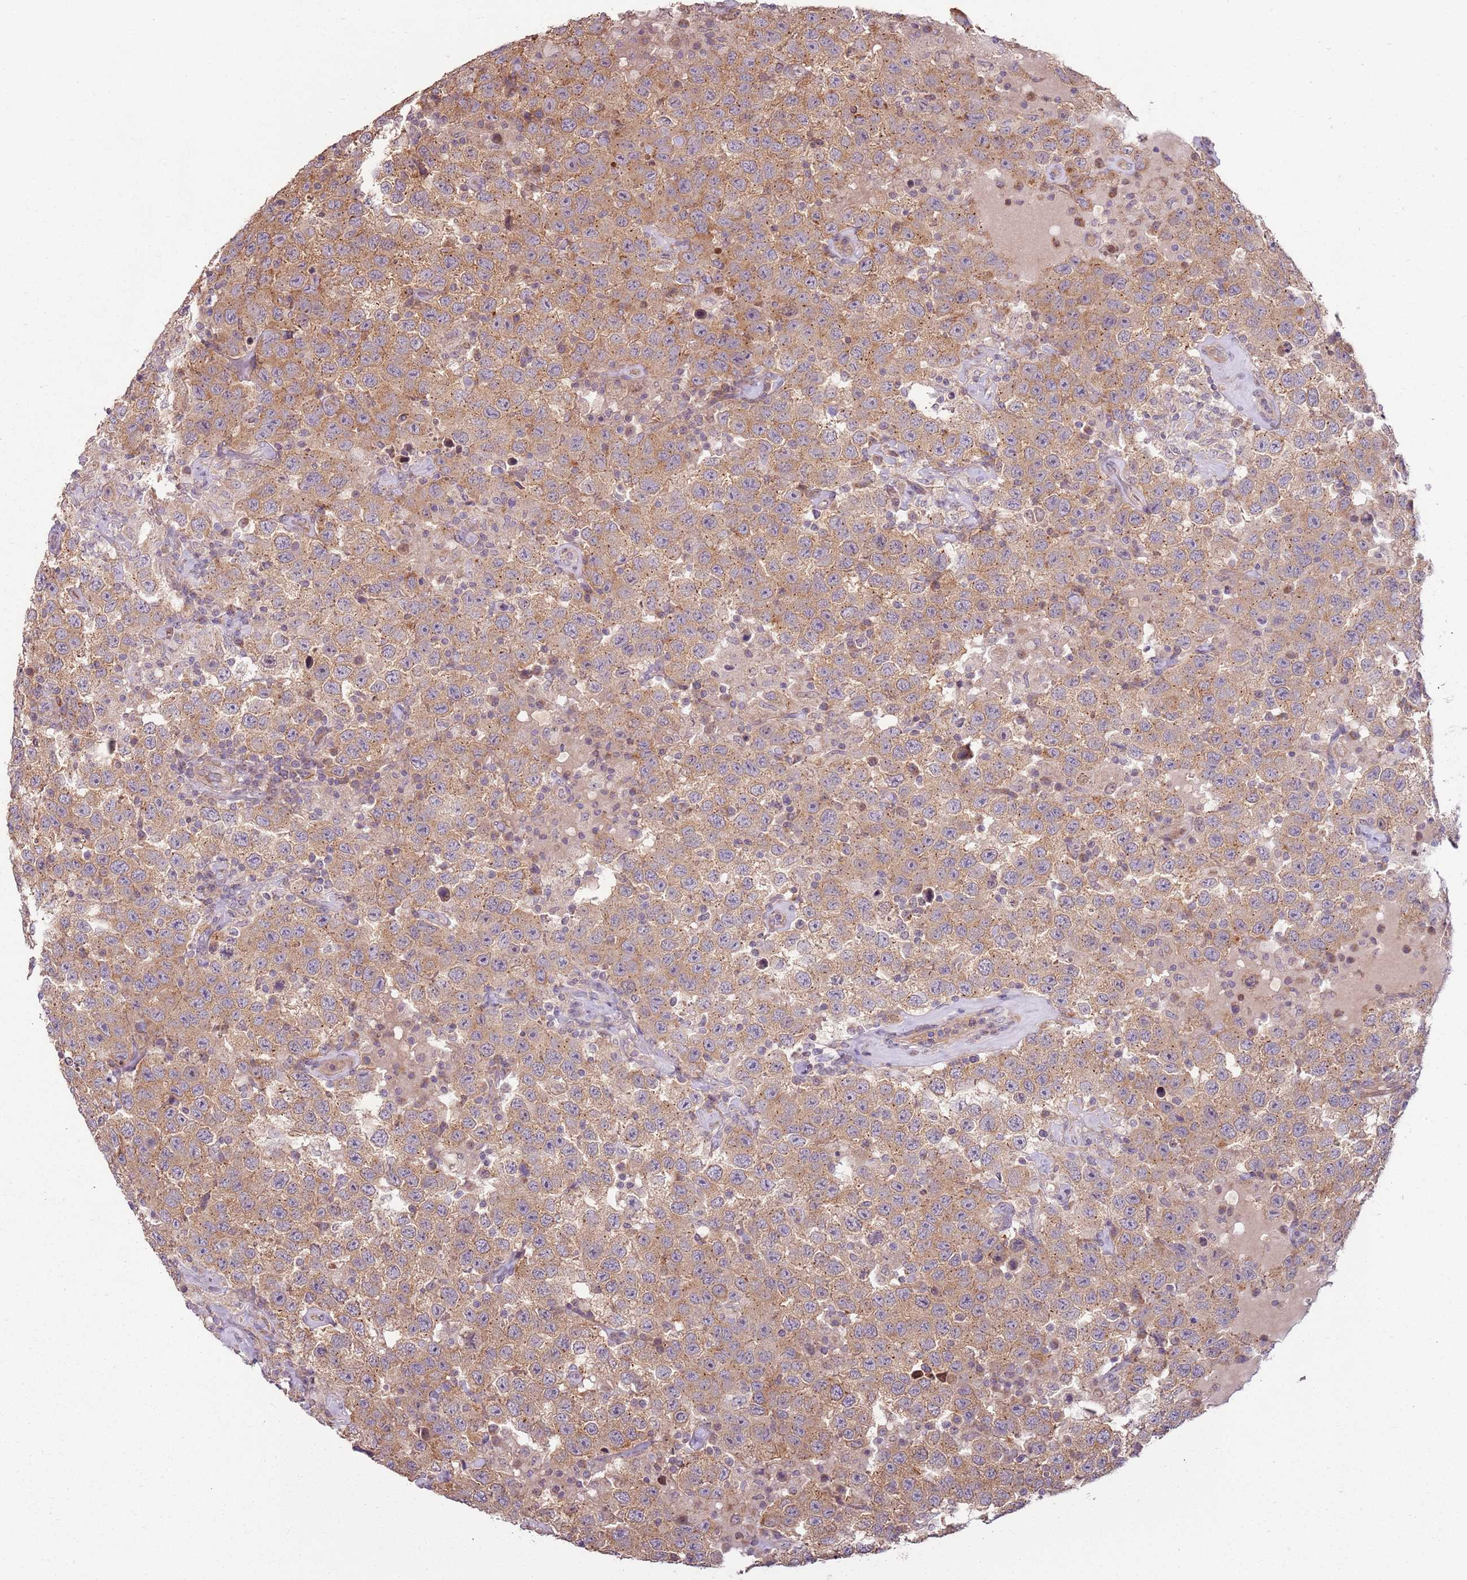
{"staining": {"intensity": "moderate", "quantity": ">75%", "location": "cytoplasmic/membranous"}, "tissue": "testis cancer", "cell_type": "Tumor cells", "image_type": "cancer", "snomed": [{"axis": "morphology", "description": "Seminoma, NOS"}, {"axis": "topography", "description": "Testis"}], "caption": "The immunohistochemical stain labels moderate cytoplasmic/membranous staining in tumor cells of testis cancer (seminoma) tissue. Nuclei are stained in blue.", "gene": "SPATA31D1", "patient": {"sex": "male", "age": 41}}